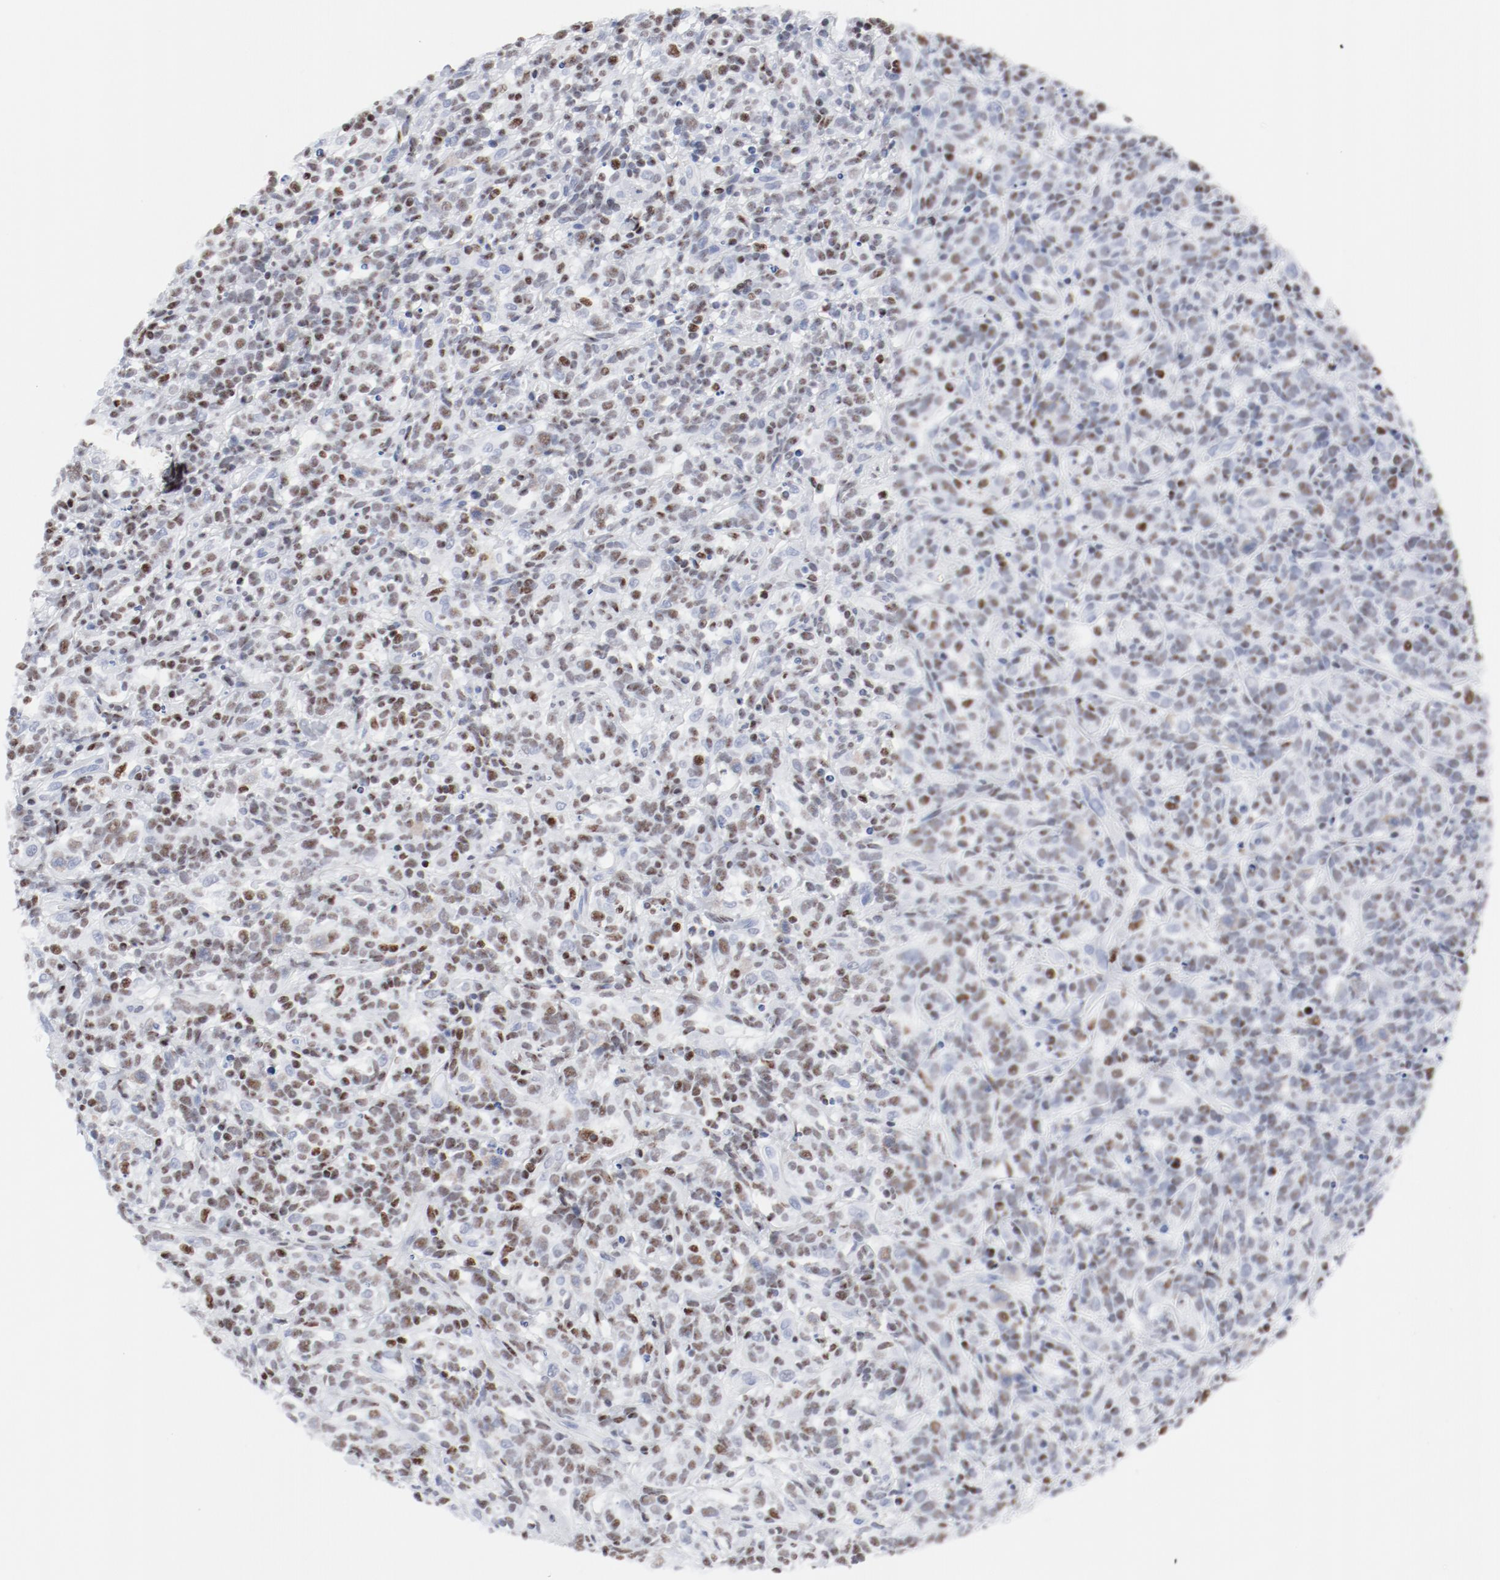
{"staining": {"intensity": "strong", "quantity": ">75%", "location": "nuclear"}, "tissue": "lymphoma", "cell_type": "Tumor cells", "image_type": "cancer", "snomed": [{"axis": "morphology", "description": "Malignant lymphoma, non-Hodgkin's type, High grade"}, {"axis": "topography", "description": "Lymph node"}], "caption": "Tumor cells reveal high levels of strong nuclear expression in approximately >75% of cells in human lymphoma.", "gene": "SMARCC2", "patient": {"sex": "female", "age": 73}}